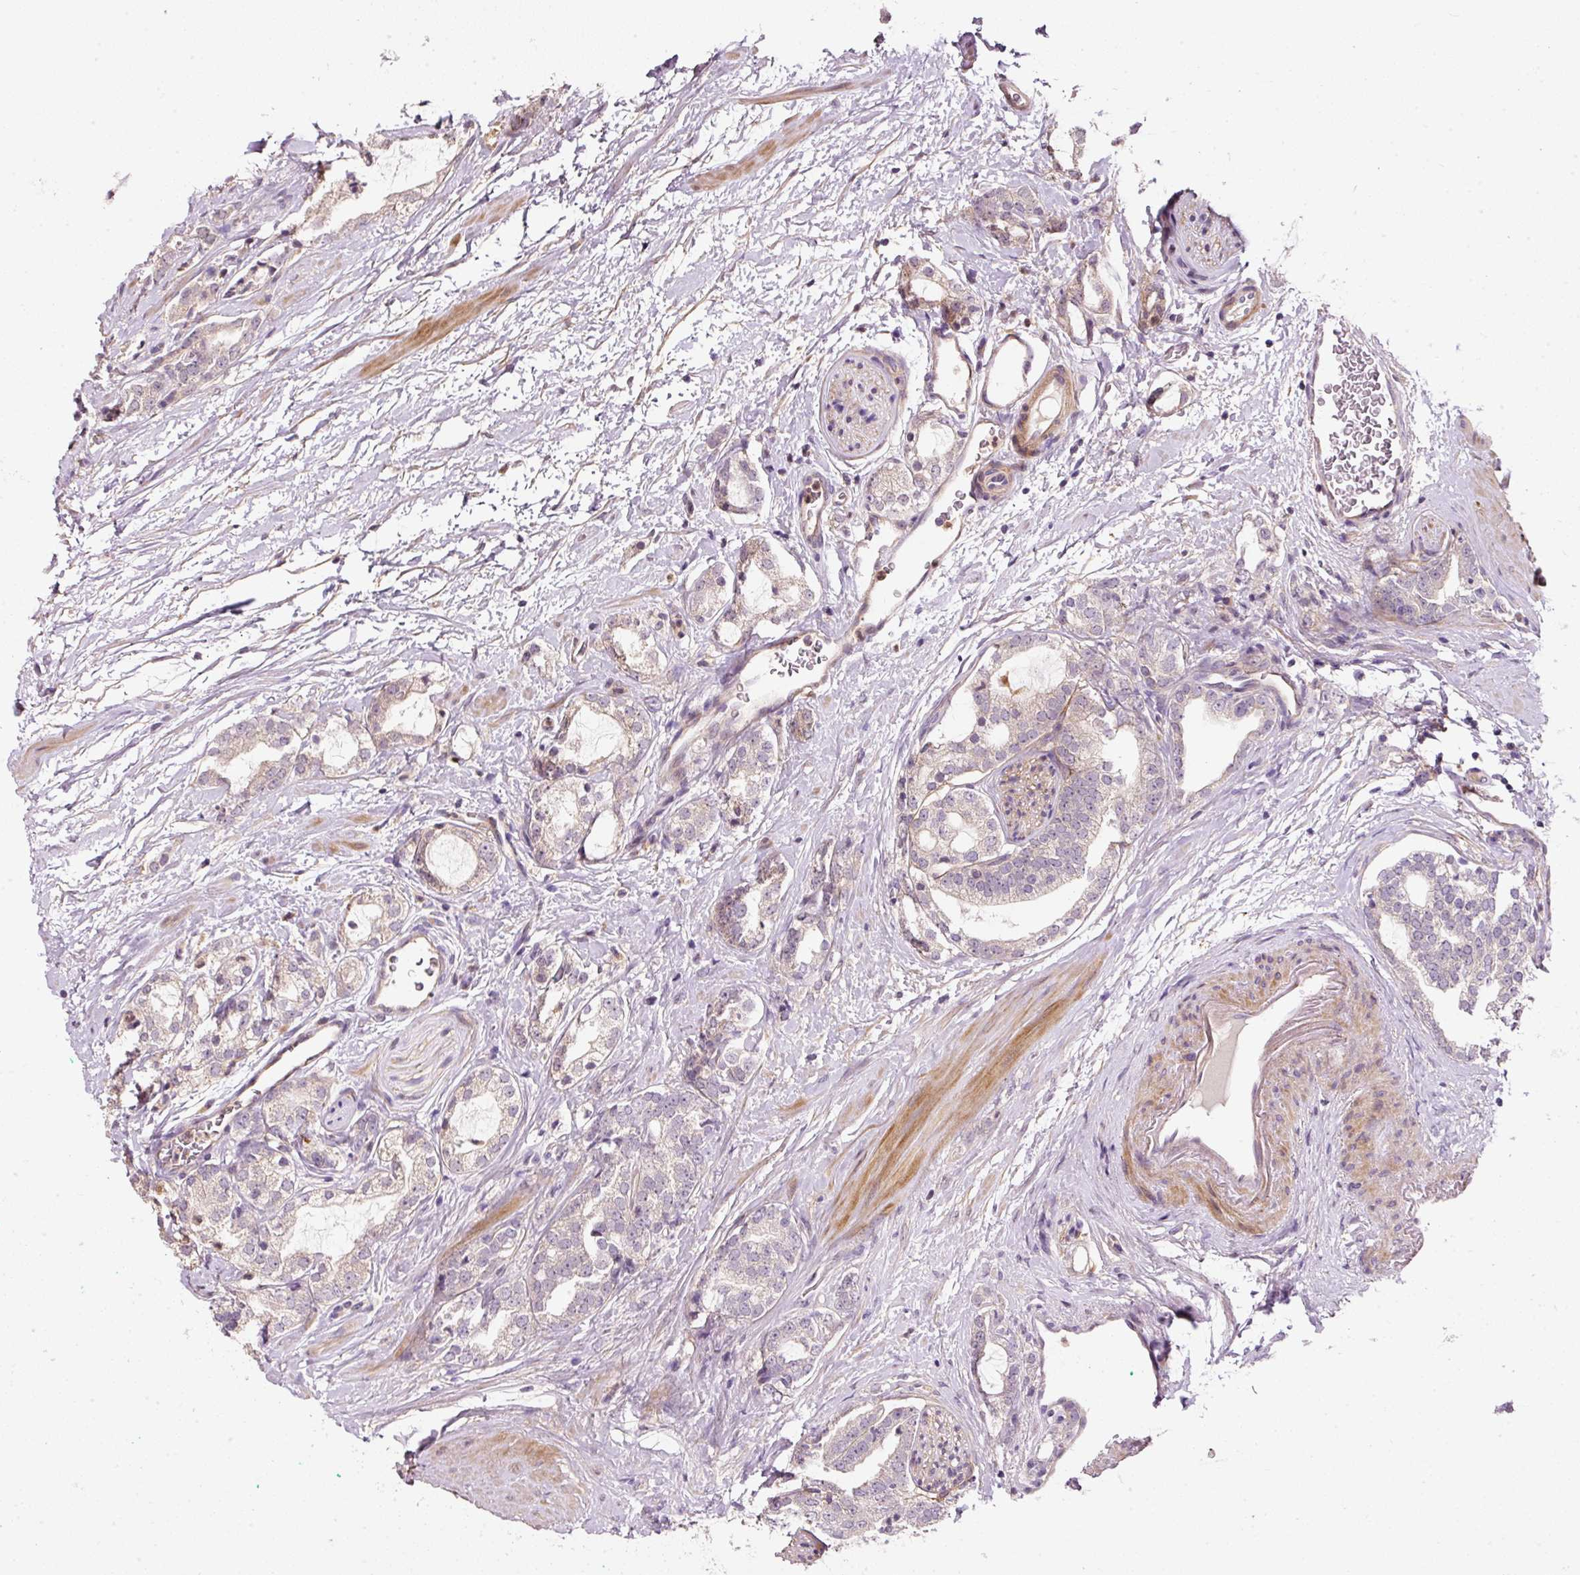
{"staining": {"intensity": "negative", "quantity": "none", "location": "none"}, "tissue": "prostate cancer", "cell_type": "Tumor cells", "image_type": "cancer", "snomed": [{"axis": "morphology", "description": "Adenocarcinoma, High grade"}, {"axis": "topography", "description": "Prostate"}], "caption": "IHC photomicrograph of neoplastic tissue: human prostate cancer (high-grade adenocarcinoma) stained with DAB (3,3'-diaminobenzidine) exhibits no significant protein expression in tumor cells.", "gene": "TIRAP", "patient": {"sex": "male", "age": 64}}